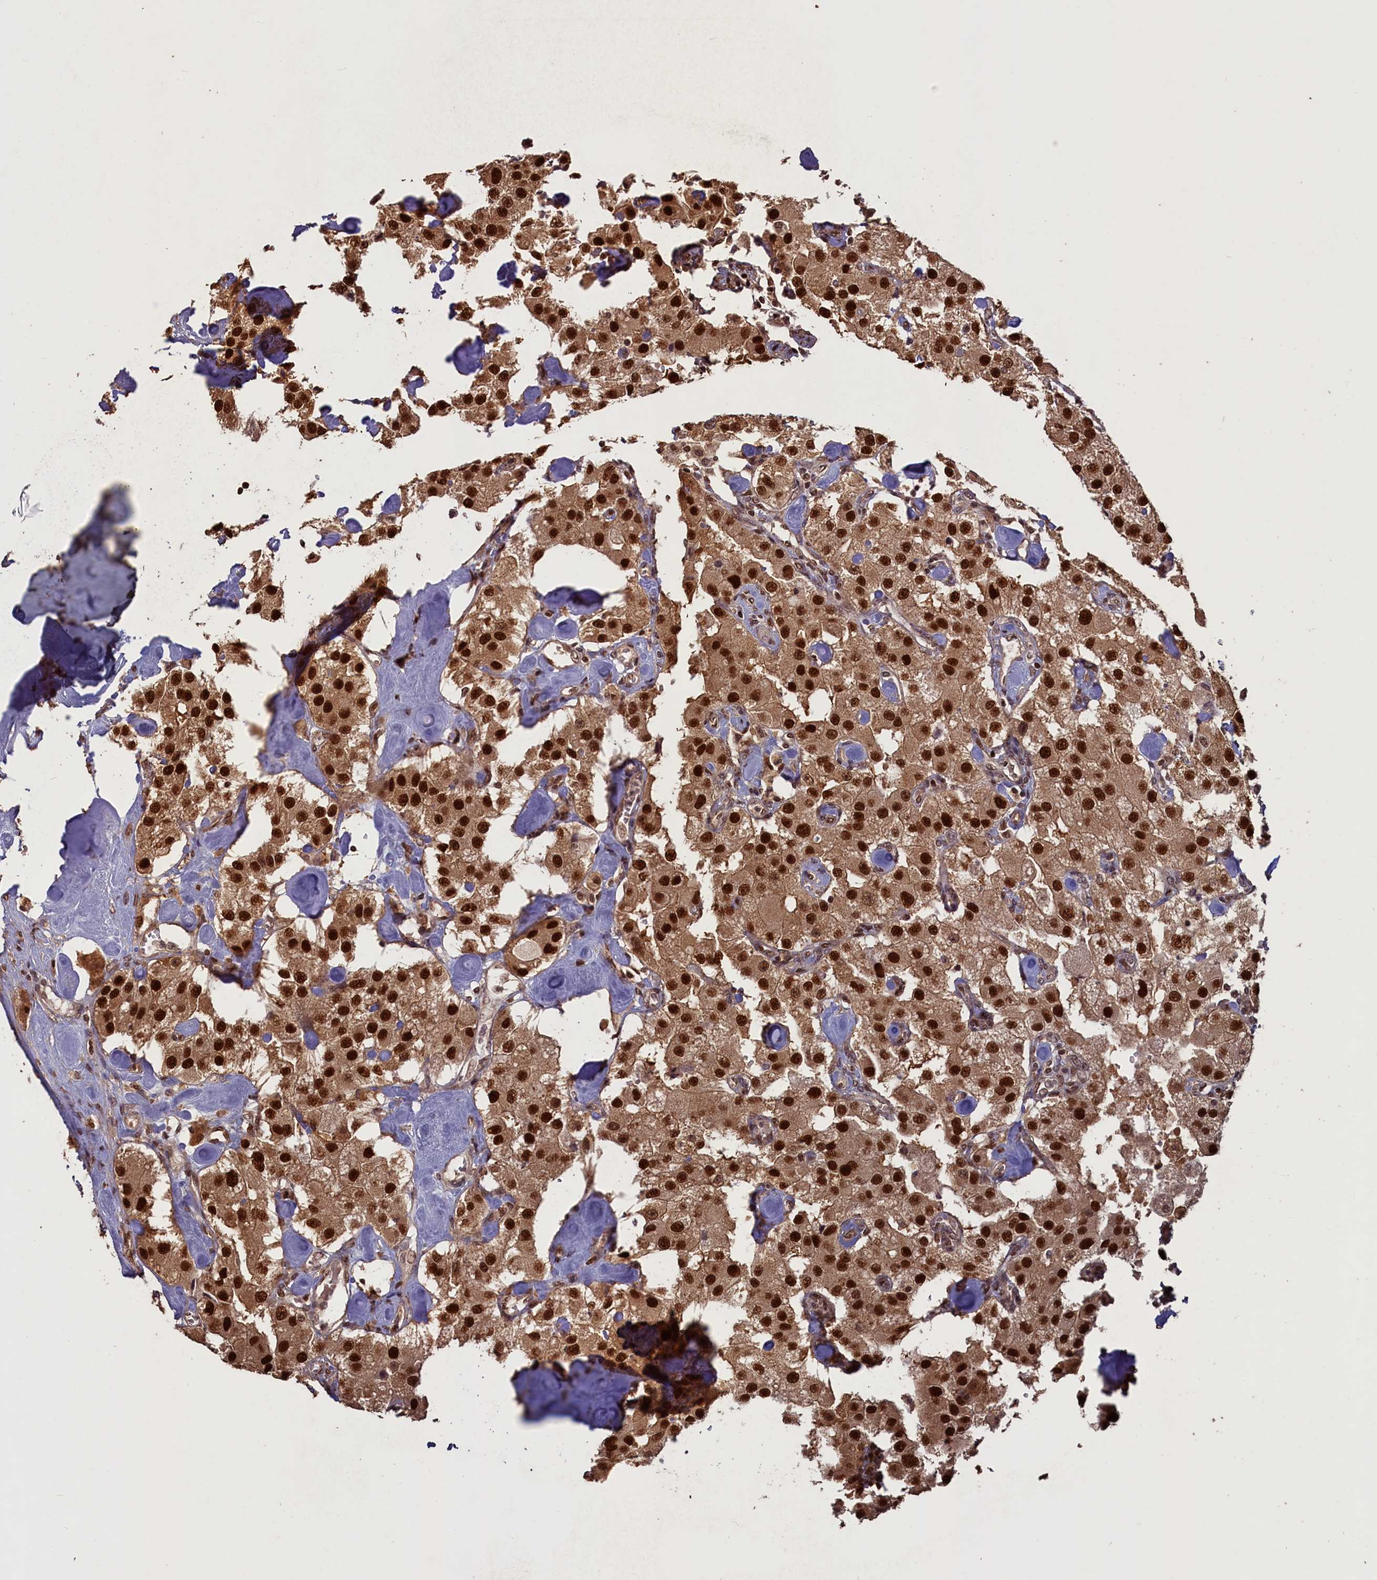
{"staining": {"intensity": "strong", "quantity": ">75%", "location": "cytoplasmic/membranous,nuclear"}, "tissue": "carcinoid", "cell_type": "Tumor cells", "image_type": "cancer", "snomed": [{"axis": "morphology", "description": "Carcinoid, malignant, NOS"}, {"axis": "topography", "description": "Pancreas"}], "caption": "This micrograph demonstrates immunohistochemistry staining of carcinoid, with high strong cytoplasmic/membranous and nuclear expression in approximately >75% of tumor cells.", "gene": "NAE1", "patient": {"sex": "male", "age": 41}}